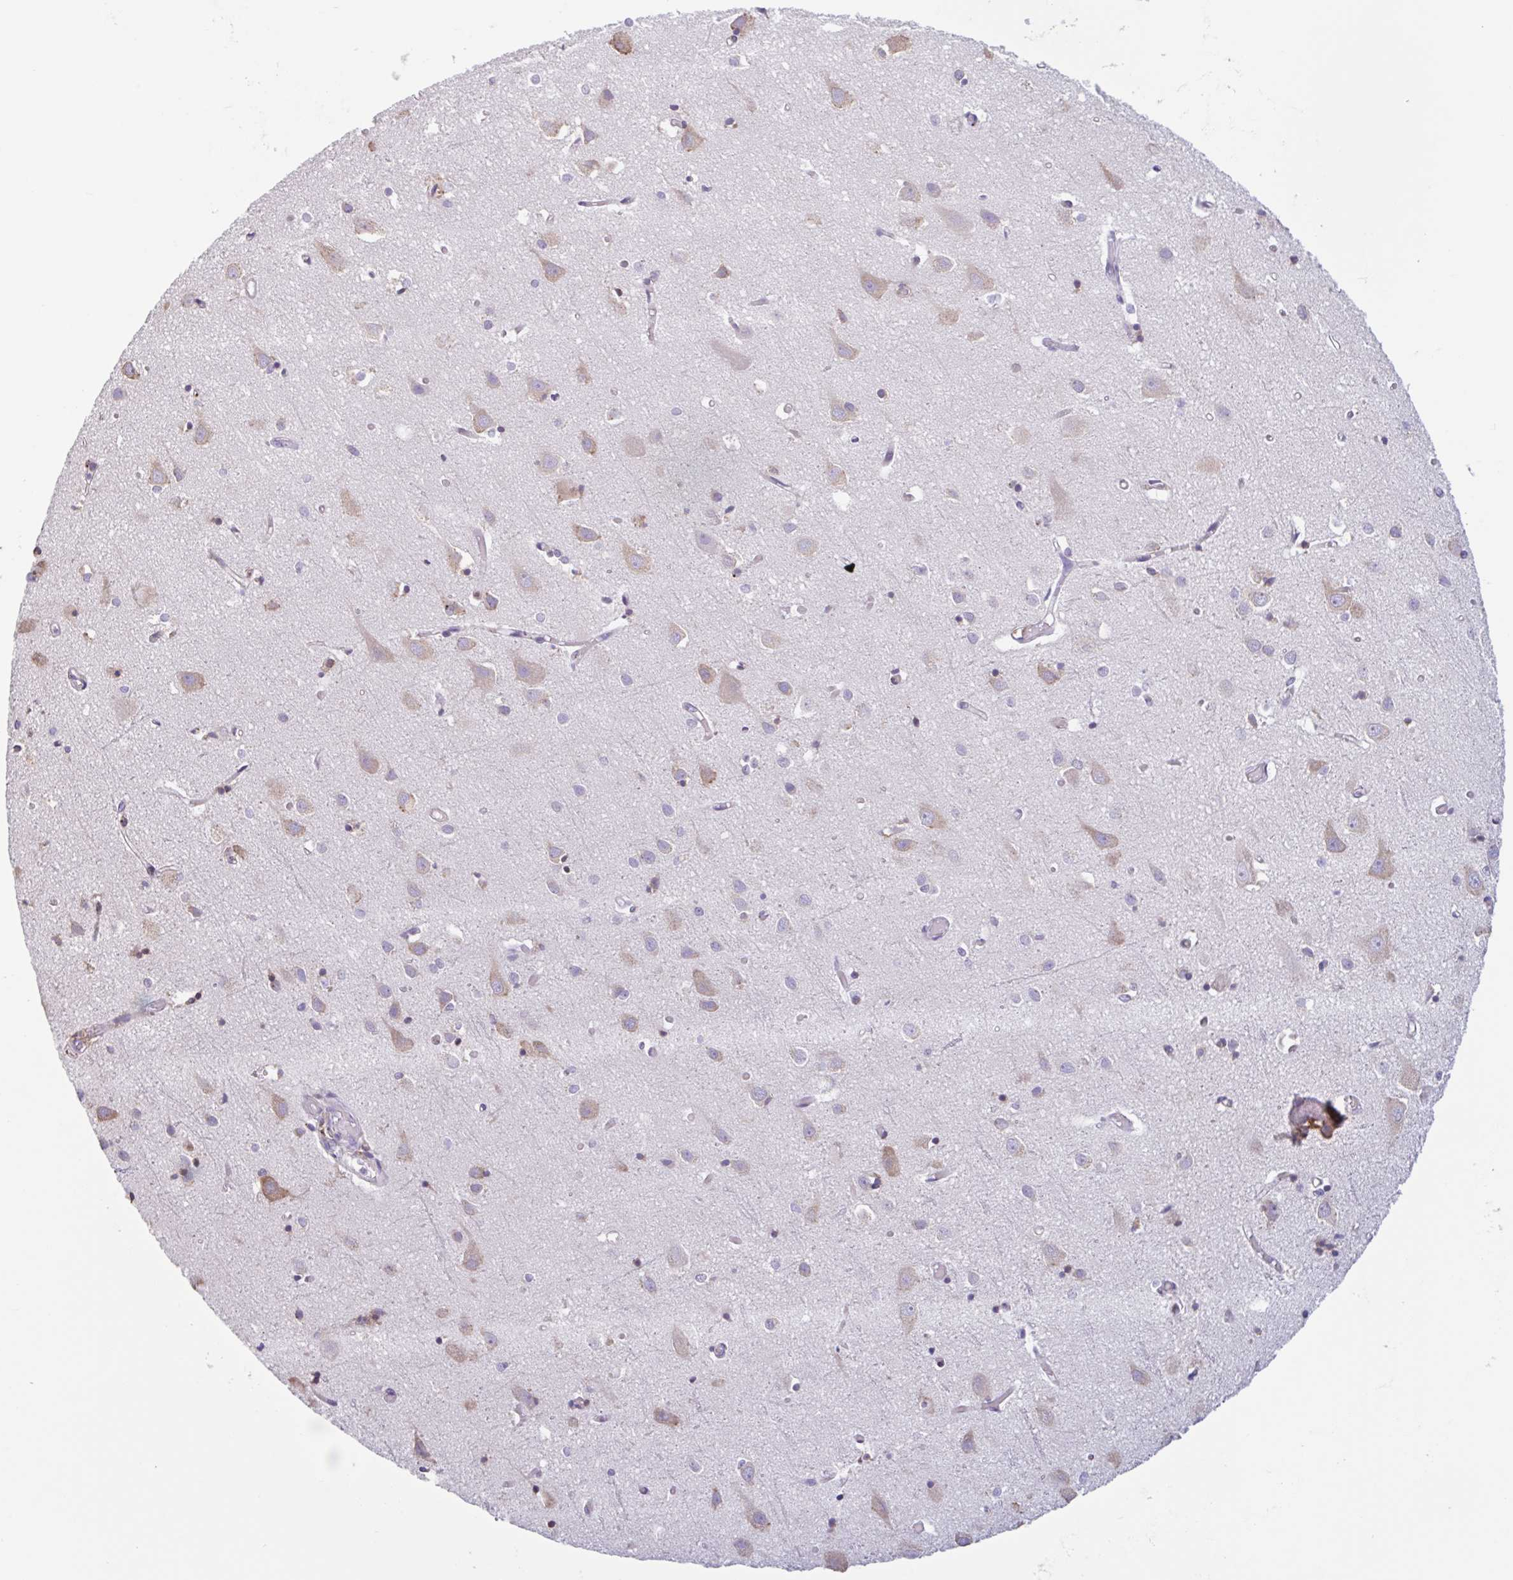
{"staining": {"intensity": "negative", "quantity": "none", "location": "none"}, "tissue": "cerebral cortex", "cell_type": "Endothelial cells", "image_type": "normal", "snomed": [{"axis": "morphology", "description": "Normal tissue, NOS"}, {"axis": "topography", "description": "Cerebral cortex"}], "caption": "This photomicrograph is of unremarkable cerebral cortex stained with IHC to label a protein in brown with the nuclei are counter-stained blue. There is no positivity in endothelial cells. (Brightfield microscopy of DAB immunohistochemistry (IHC) at high magnification).", "gene": "DOK4", "patient": {"sex": "male", "age": 70}}